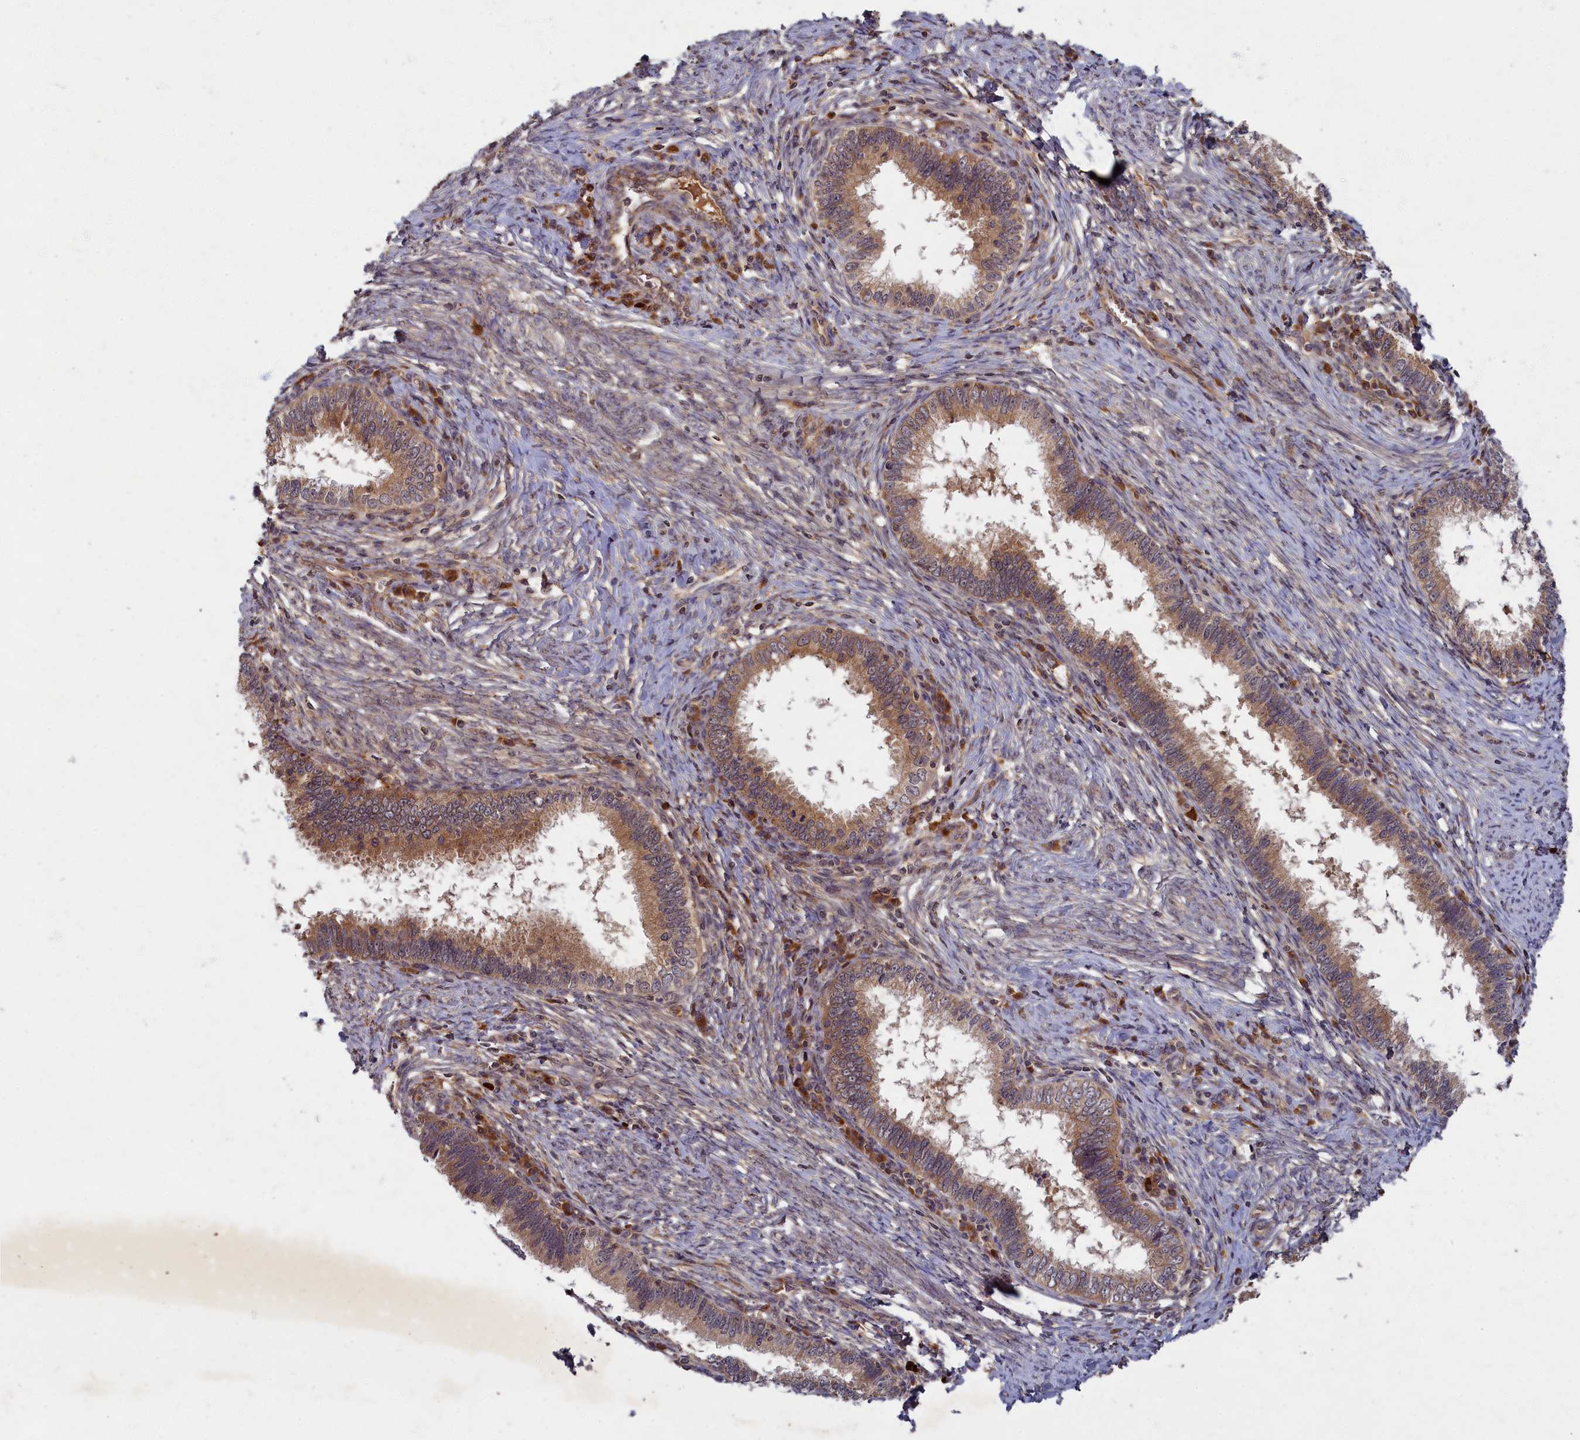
{"staining": {"intensity": "moderate", "quantity": ">75%", "location": "cytoplasmic/membranous"}, "tissue": "cervical cancer", "cell_type": "Tumor cells", "image_type": "cancer", "snomed": [{"axis": "morphology", "description": "Adenocarcinoma, NOS"}, {"axis": "topography", "description": "Cervix"}], "caption": "Cervical cancer stained with IHC demonstrates moderate cytoplasmic/membranous positivity in approximately >75% of tumor cells.", "gene": "BICD1", "patient": {"sex": "female", "age": 36}}